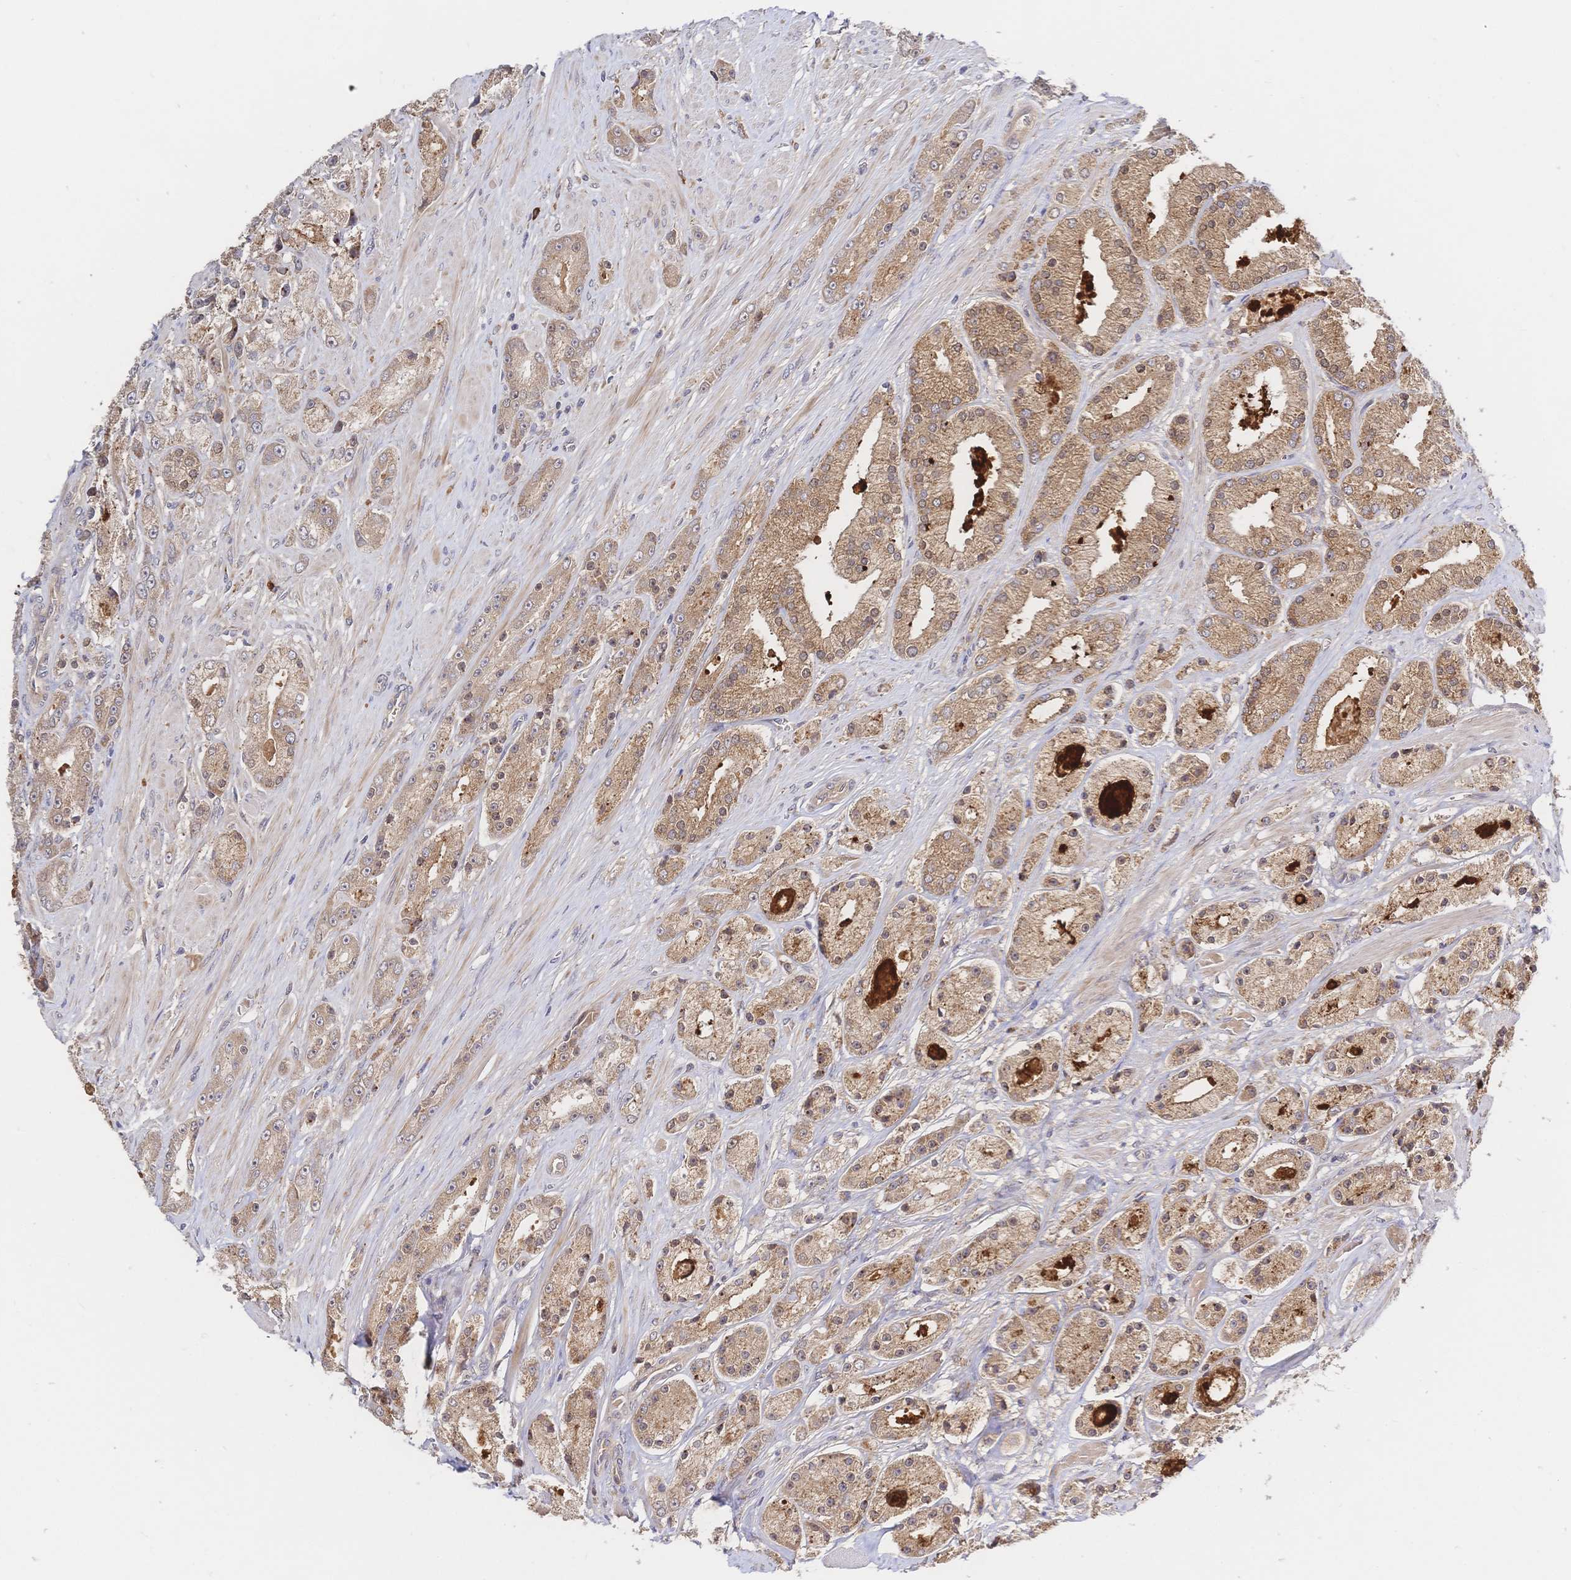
{"staining": {"intensity": "moderate", "quantity": ">75%", "location": "cytoplasmic/membranous"}, "tissue": "prostate cancer", "cell_type": "Tumor cells", "image_type": "cancer", "snomed": [{"axis": "morphology", "description": "Adenocarcinoma, High grade"}, {"axis": "topography", "description": "Prostate"}], "caption": "Protein expression analysis of high-grade adenocarcinoma (prostate) displays moderate cytoplasmic/membranous positivity in about >75% of tumor cells.", "gene": "LMO4", "patient": {"sex": "male", "age": 67}}